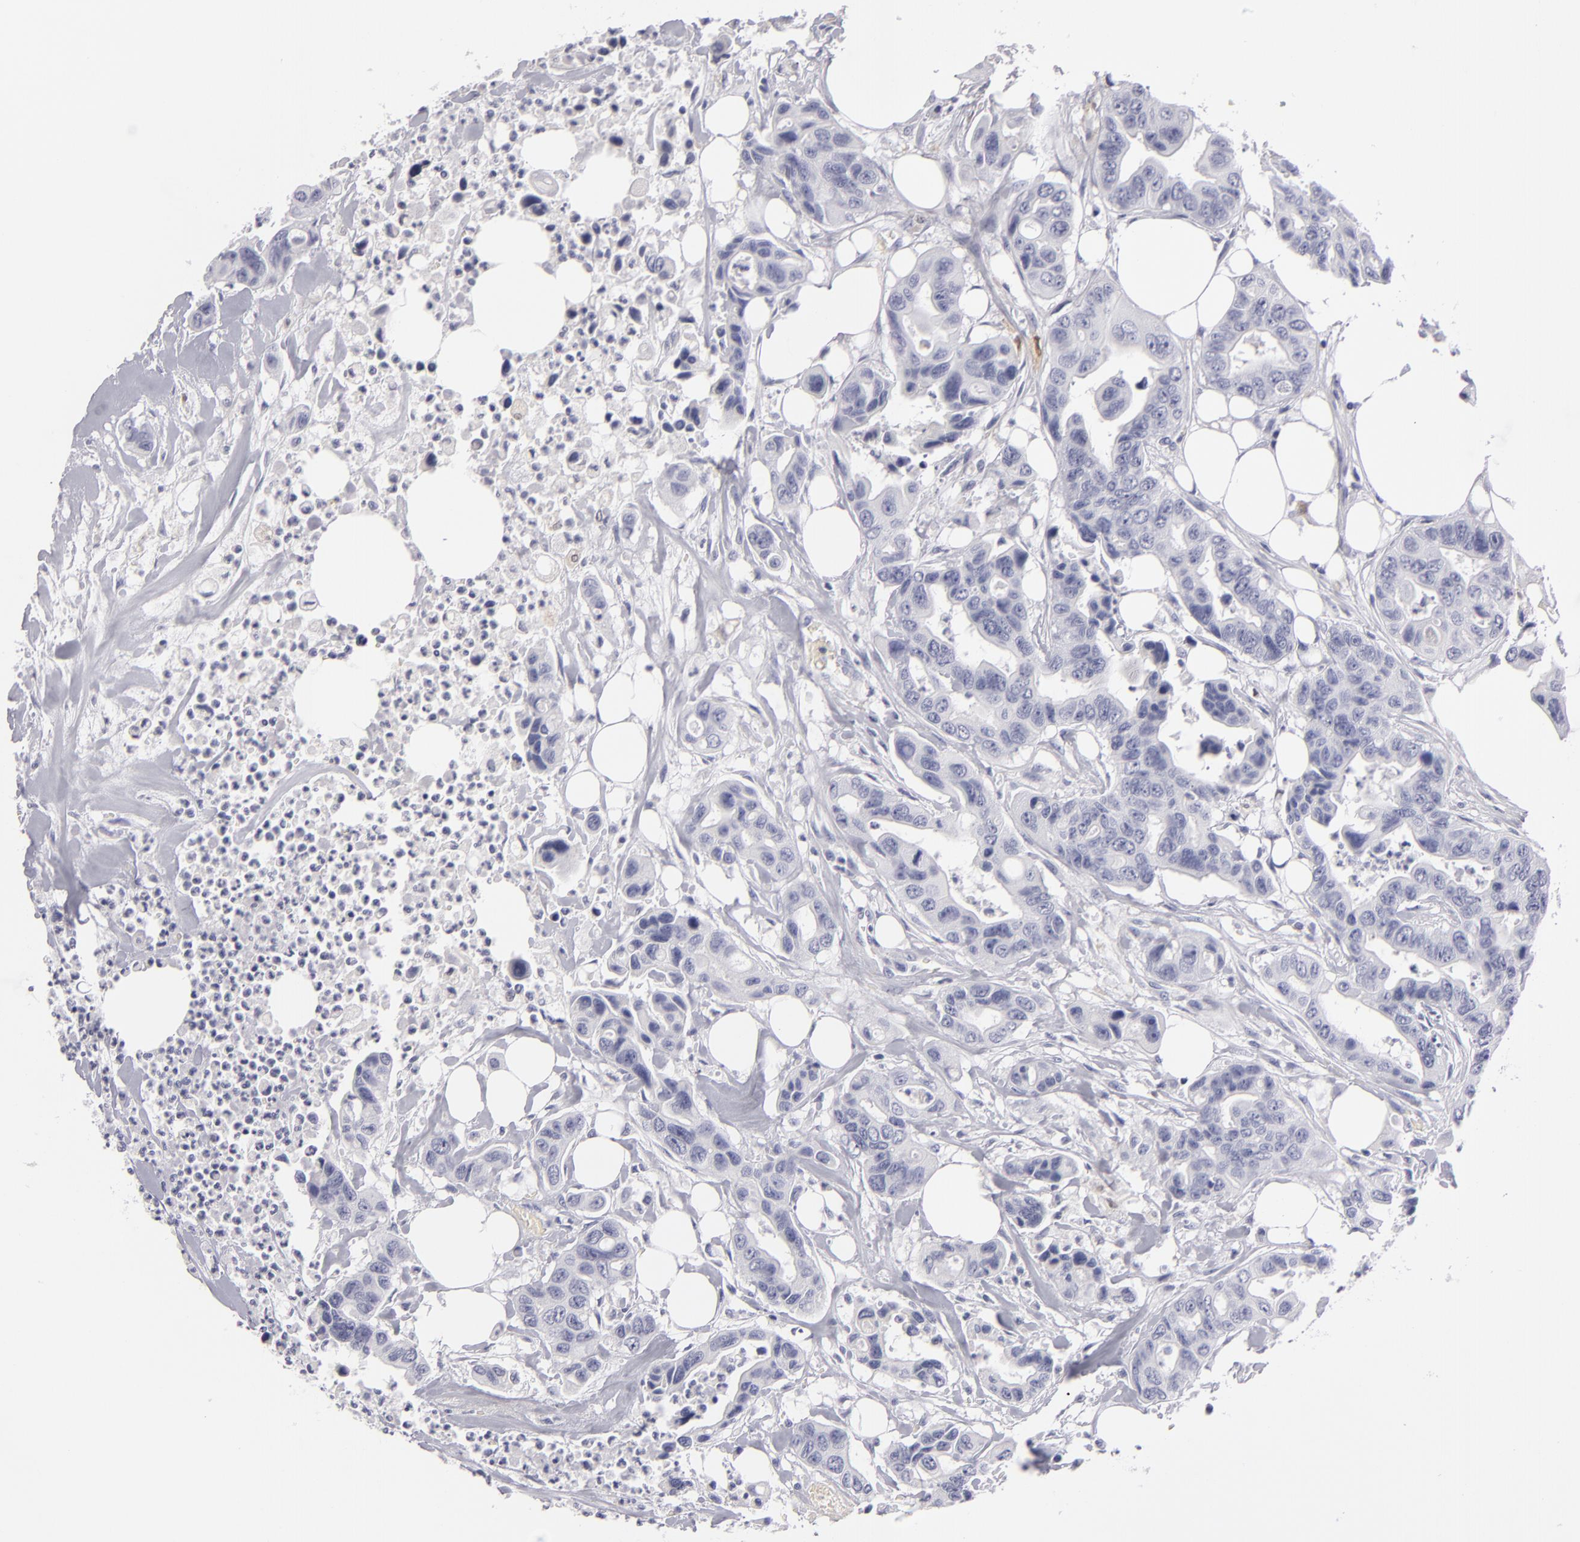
{"staining": {"intensity": "negative", "quantity": "none", "location": "none"}, "tissue": "colorectal cancer", "cell_type": "Tumor cells", "image_type": "cancer", "snomed": [{"axis": "morphology", "description": "Adenocarcinoma, NOS"}, {"axis": "topography", "description": "Colon"}], "caption": "DAB immunohistochemical staining of colorectal cancer (adenocarcinoma) exhibits no significant staining in tumor cells. The staining was performed using DAB (3,3'-diaminobenzidine) to visualize the protein expression in brown, while the nuclei were stained in blue with hematoxylin (Magnification: 20x).", "gene": "F13A1", "patient": {"sex": "female", "age": 70}}